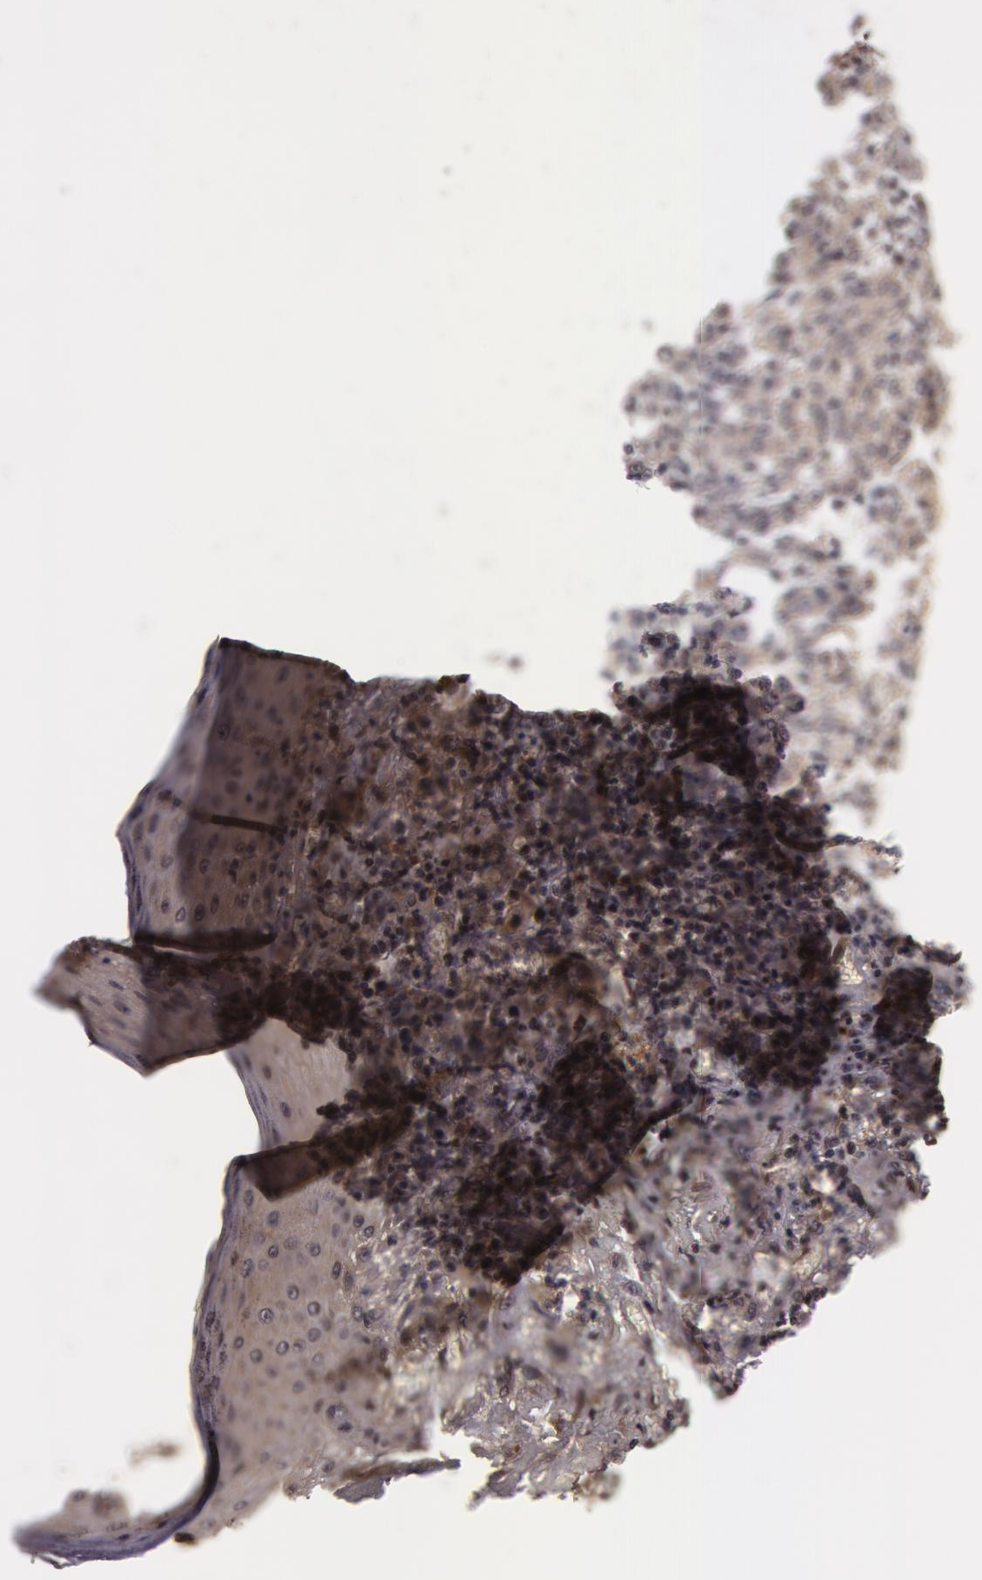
{"staining": {"intensity": "weak", "quantity": ">75%", "location": "cytoplasmic/membranous"}, "tissue": "melanoma", "cell_type": "Tumor cells", "image_type": "cancer", "snomed": [{"axis": "morphology", "description": "Malignant melanoma, NOS"}, {"axis": "topography", "description": "Skin"}], "caption": "Immunohistochemical staining of melanoma reveals low levels of weak cytoplasmic/membranous expression in about >75% of tumor cells.", "gene": "BCHE", "patient": {"sex": "female", "age": 49}}